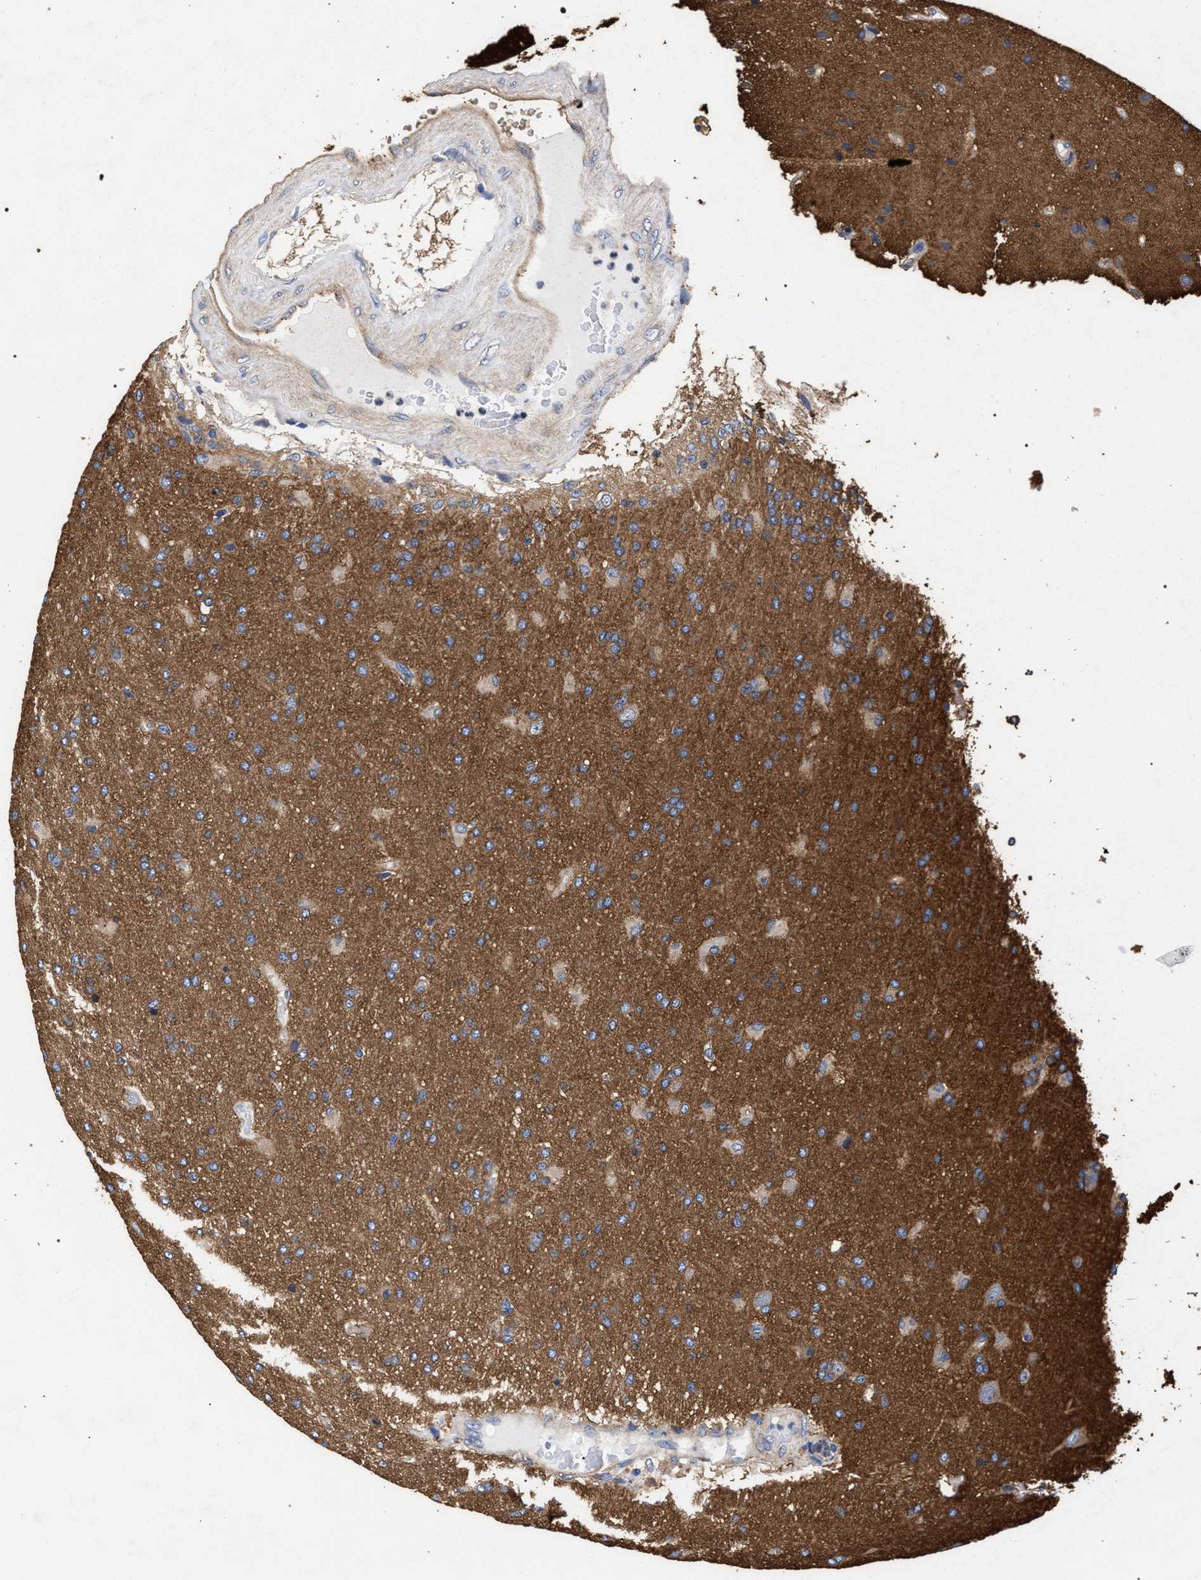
{"staining": {"intensity": "moderate", "quantity": ">75%", "location": "cytoplasmic/membranous"}, "tissue": "glioma", "cell_type": "Tumor cells", "image_type": "cancer", "snomed": [{"axis": "morphology", "description": "Glioma, malignant, High grade"}, {"axis": "topography", "description": "Brain"}], "caption": "Immunohistochemistry (IHC) image of neoplastic tissue: human malignant glioma (high-grade) stained using immunohistochemistry (IHC) exhibits medium levels of moderate protein expression localized specifically in the cytoplasmic/membranous of tumor cells, appearing as a cytoplasmic/membranous brown color.", "gene": "CFAP95", "patient": {"sex": "male", "age": 72}}